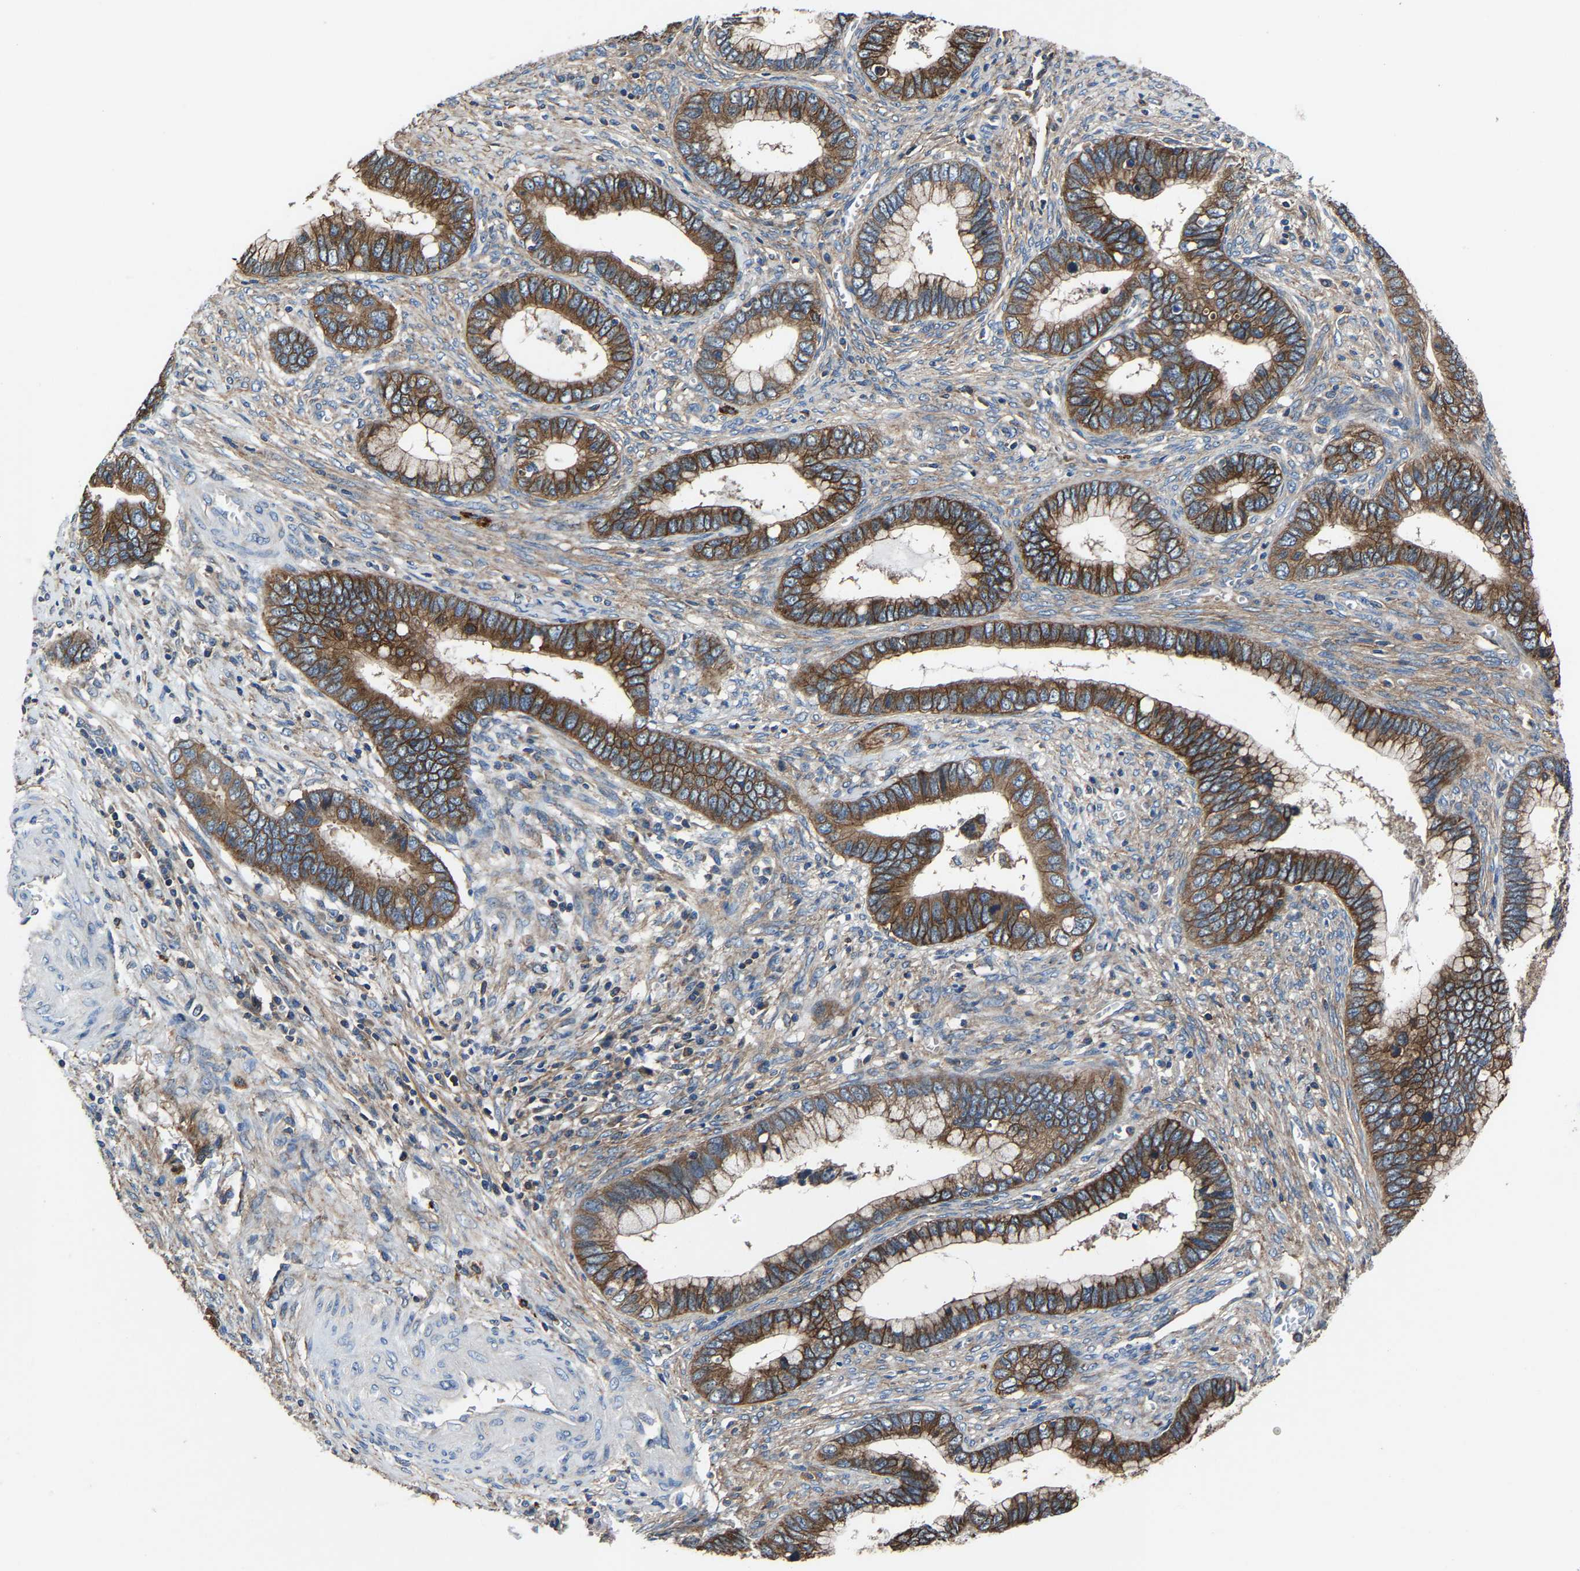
{"staining": {"intensity": "moderate", "quantity": ">75%", "location": "cytoplasmic/membranous"}, "tissue": "cervical cancer", "cell_type": "Tumor cells", "image_type": "cancer", "snomed": [{"axis": "morphology", "description": "Adenocarcinoma, NOS"}, {"axis": "topography", "description": "Cervix"}], "caption": "Immunohistochemical staining of human cervical adenocarcinoma reveals medium levels of moderate cytoplasmic/membranous protein expression in about >75% of tumor cells.", "gene": "KIAA1958", "patient": {"sex": "female", "age": 44}}